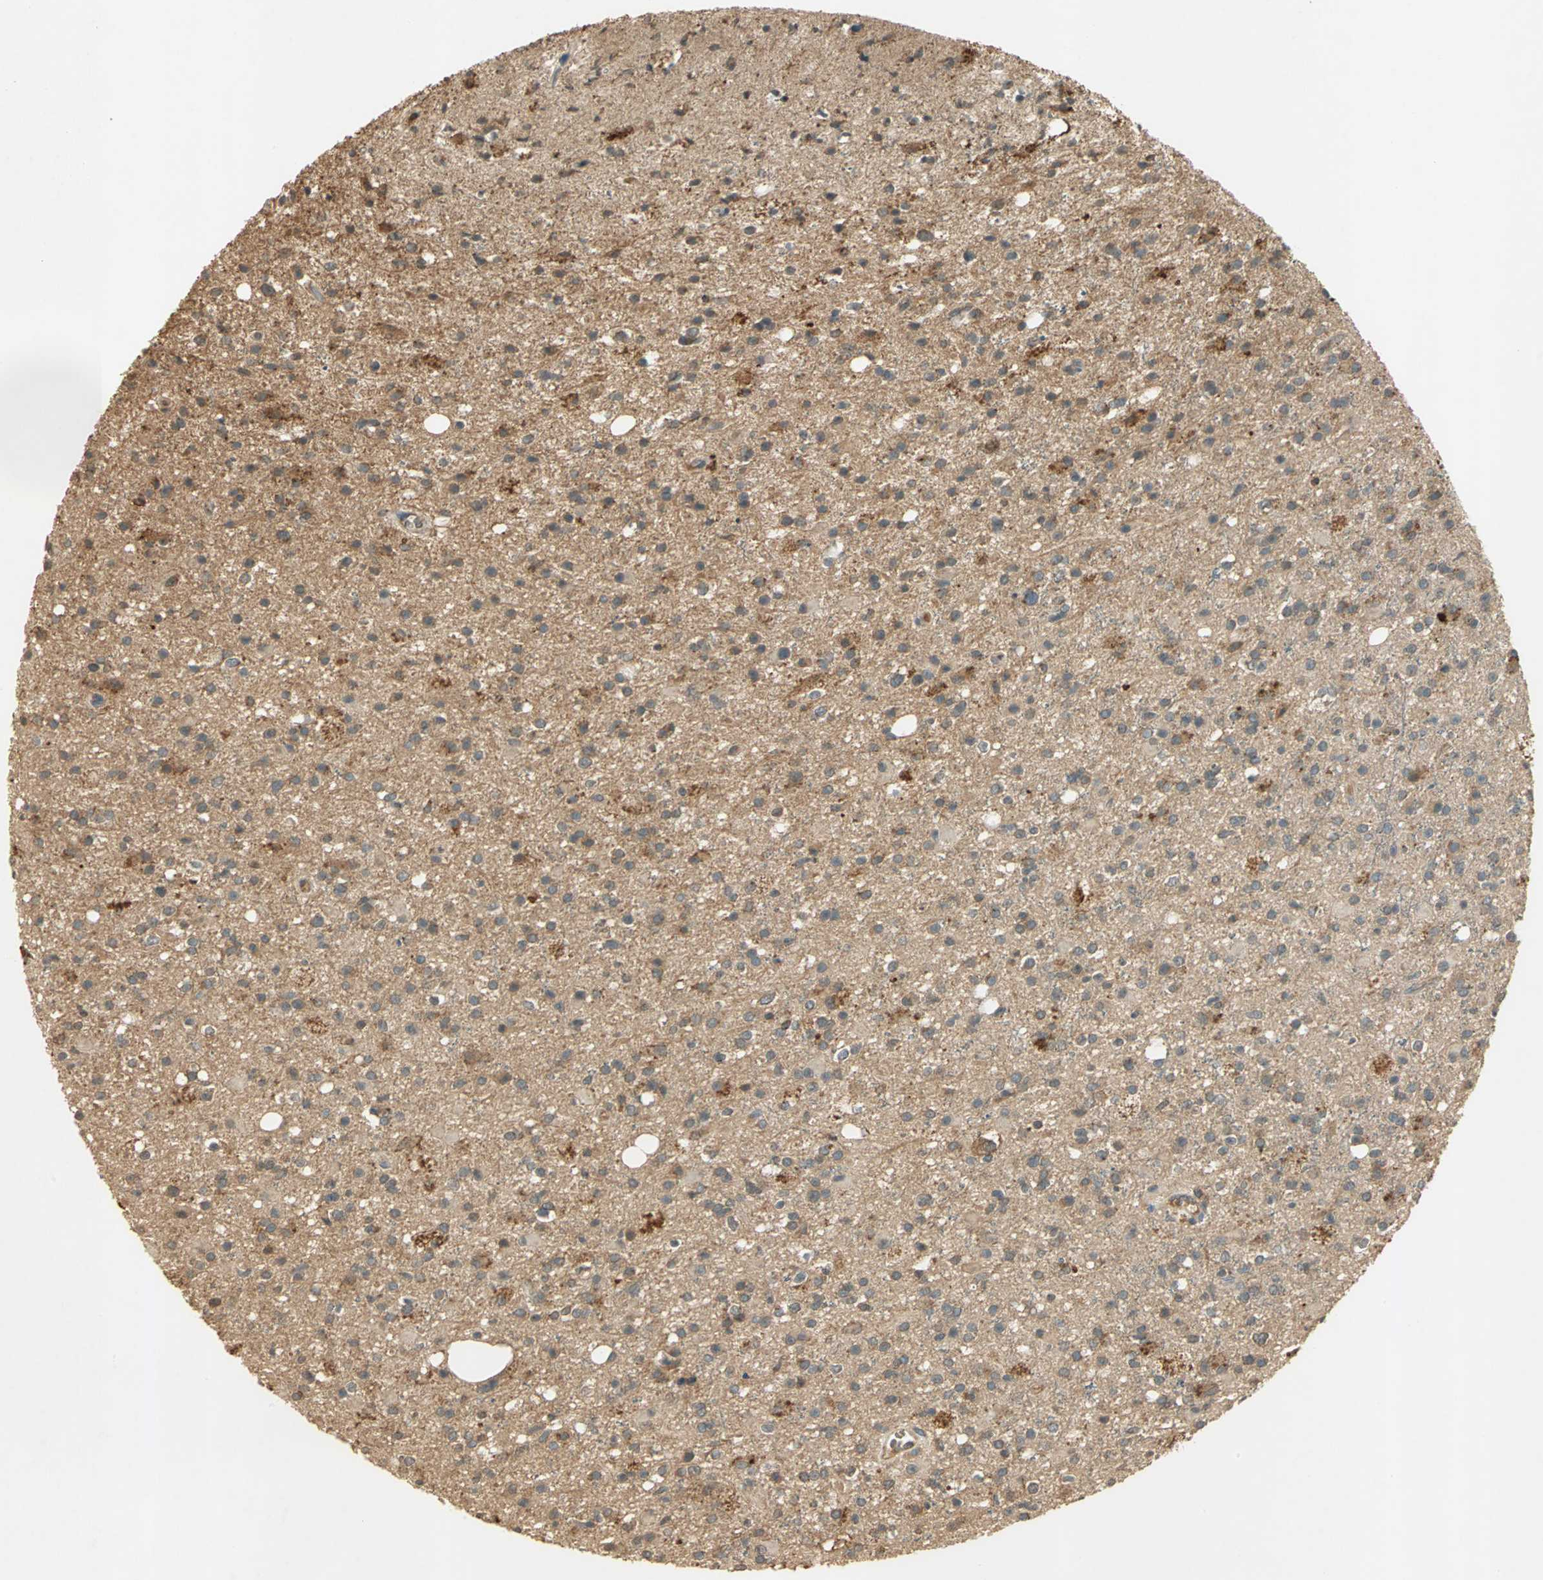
{"staining": {"intensity": "moderate", "quantity": "<25%", "location": "cytoplasmic/membranous"}, "tissue": "glioma", "cell_type": "Tumor cells", "image_type": "cancer", "snomed": [{"axis": "morphology", "description": "Glioma, malignant, High grade"}, {"axis": "topography", "description": "Brain"}], "caption": "Glioma was stained to show a protein in brown. There is low levels of moderate cytoplasmic/membranous positivity in approximately <25% of tumor cells.", "gene": "KEAP1", "patient": {"sex": "male", "age": 33}}